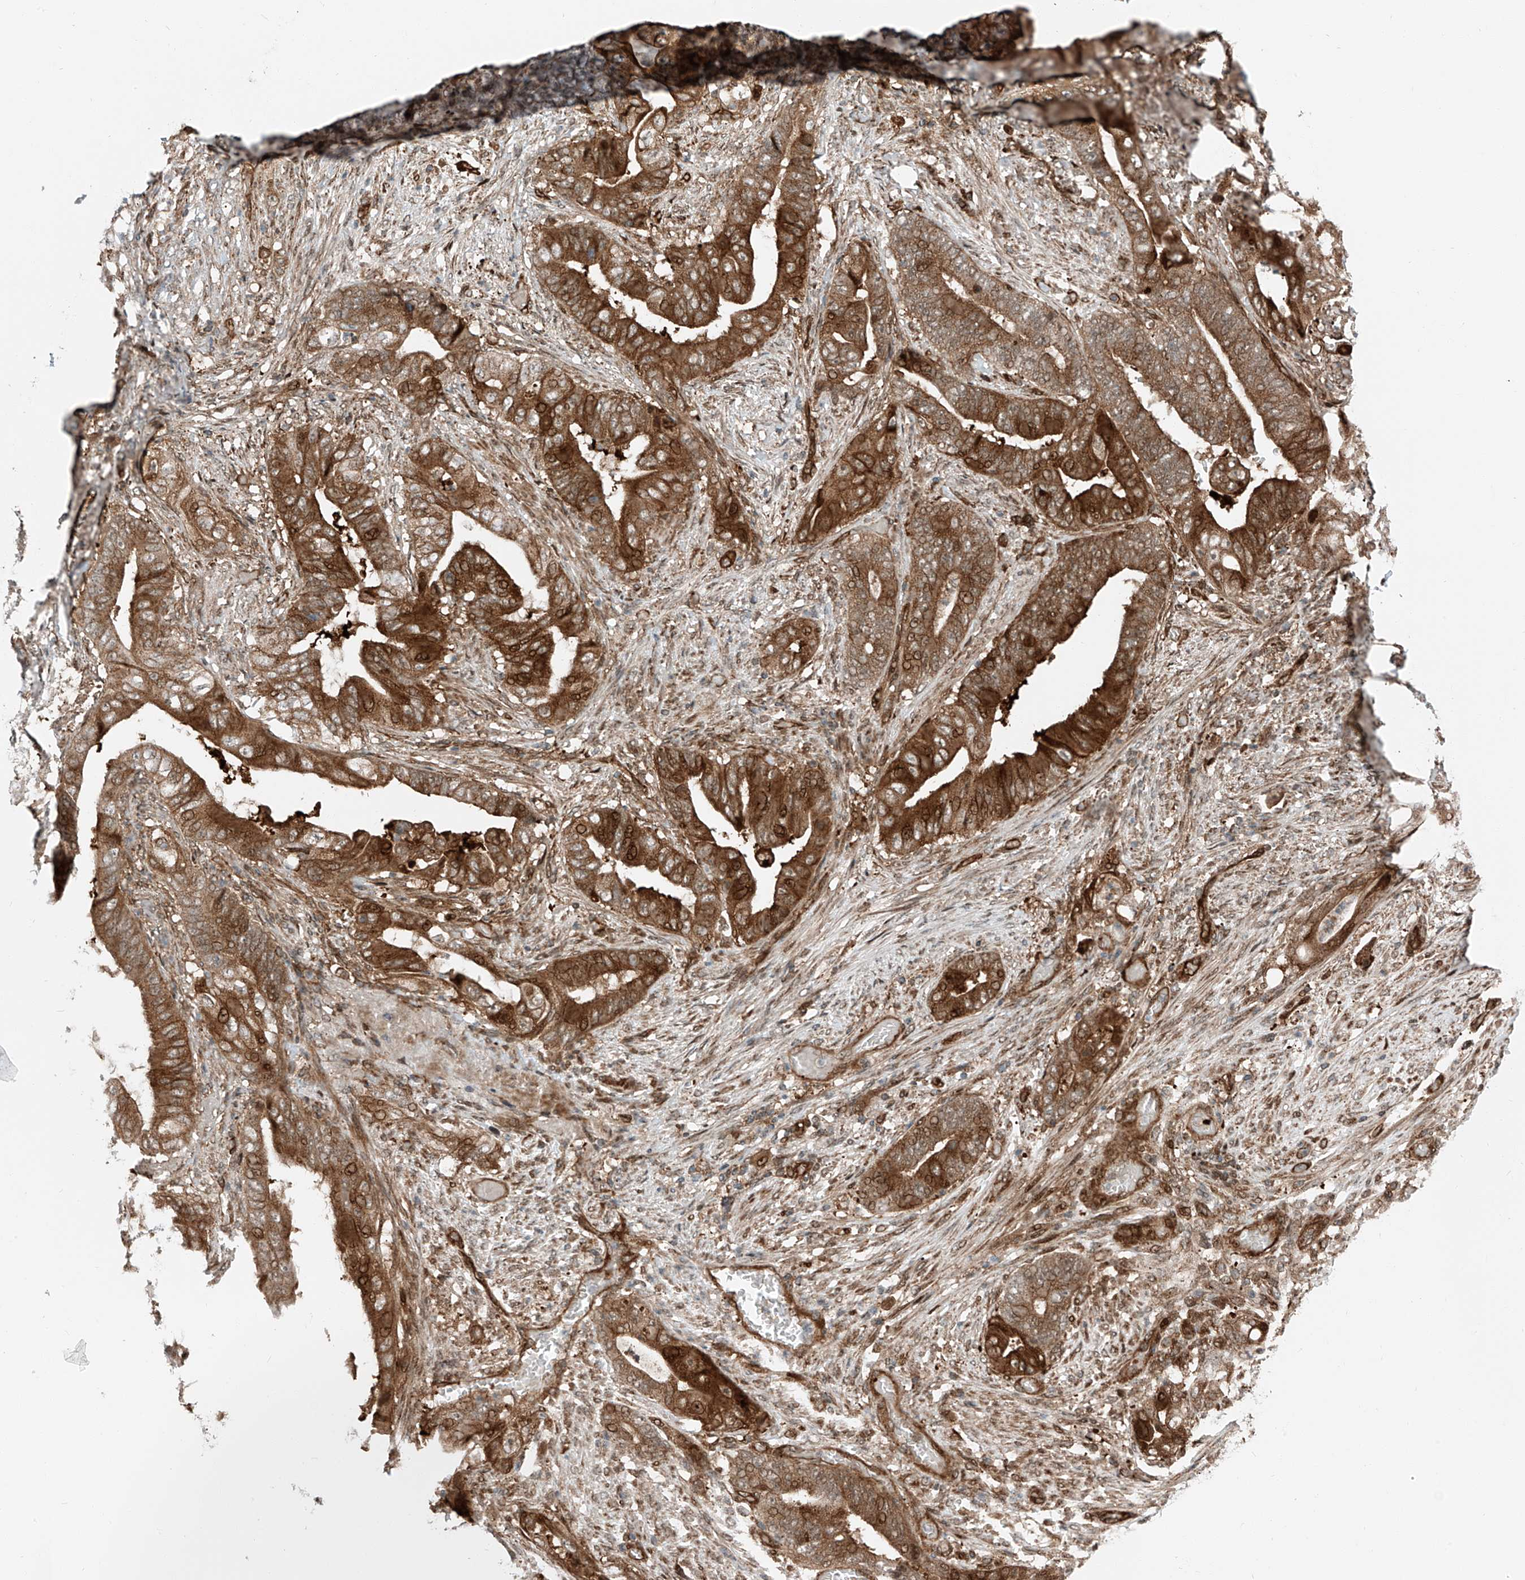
{"staining": {"intensity": "strong", "quantity": ">75%", "location": "cytoplasmic/membranous,nuclear"}, "tissue": "stomach cancer", "cell_type": "Tumor cells", "image_type": "cancer", "snomed": [{"axis": "morphology", "description": "Adenocarcinoma, NOS"}, {"axis": "topography", "description": "Stomach"}], "caption": "This photomicrograph reveals IHC staining of human adenocarcinoma (stomach), with high strong cytoplasmic/membranous and nuclear staining in approximately >75% of tumor cells.", "gene": "USP48", "patient": {"sex": "female", "age": 73}}